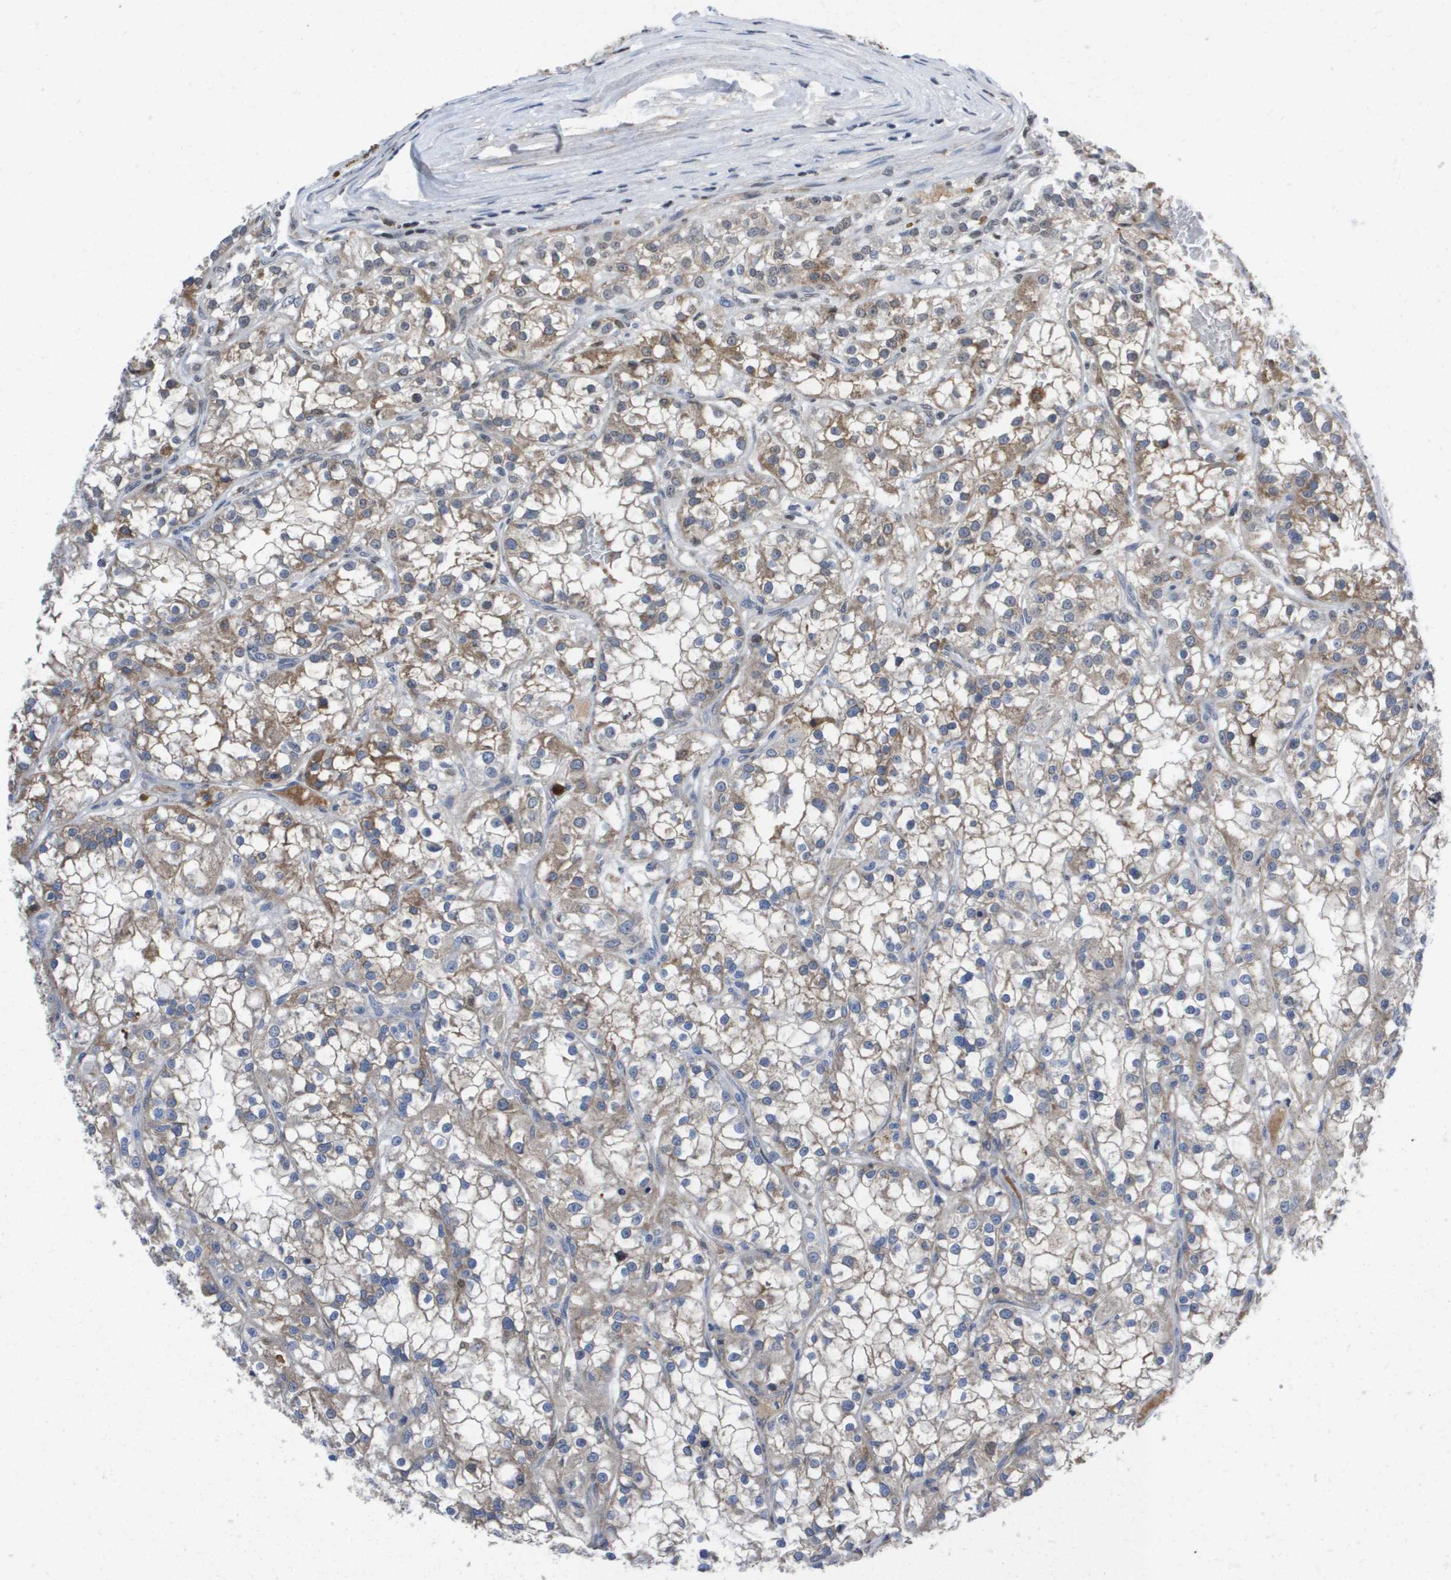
{"staining": {"intensity": "weak", "quantity": "25%-75%", "location": "cytoplasmic/membranous"}, "tissue": "renal cancer", "cell_type": "Tumor cells", "image_type": "cancer", "snomed": [{"axis": "morphology", "description": "Adenocarcinoma, NOS"}, {"axis": "topography", "description": "Kidney"}], "caption": "Renal cancer (adenocarcinoma) was stained to show a protein in brown. There is low levels of weak cytoplasmic/membranous expression in approximately 25%-75% of tumor cells.", "gene": "SERPINC1", "patient": {"sex": "female", "age": 52}}